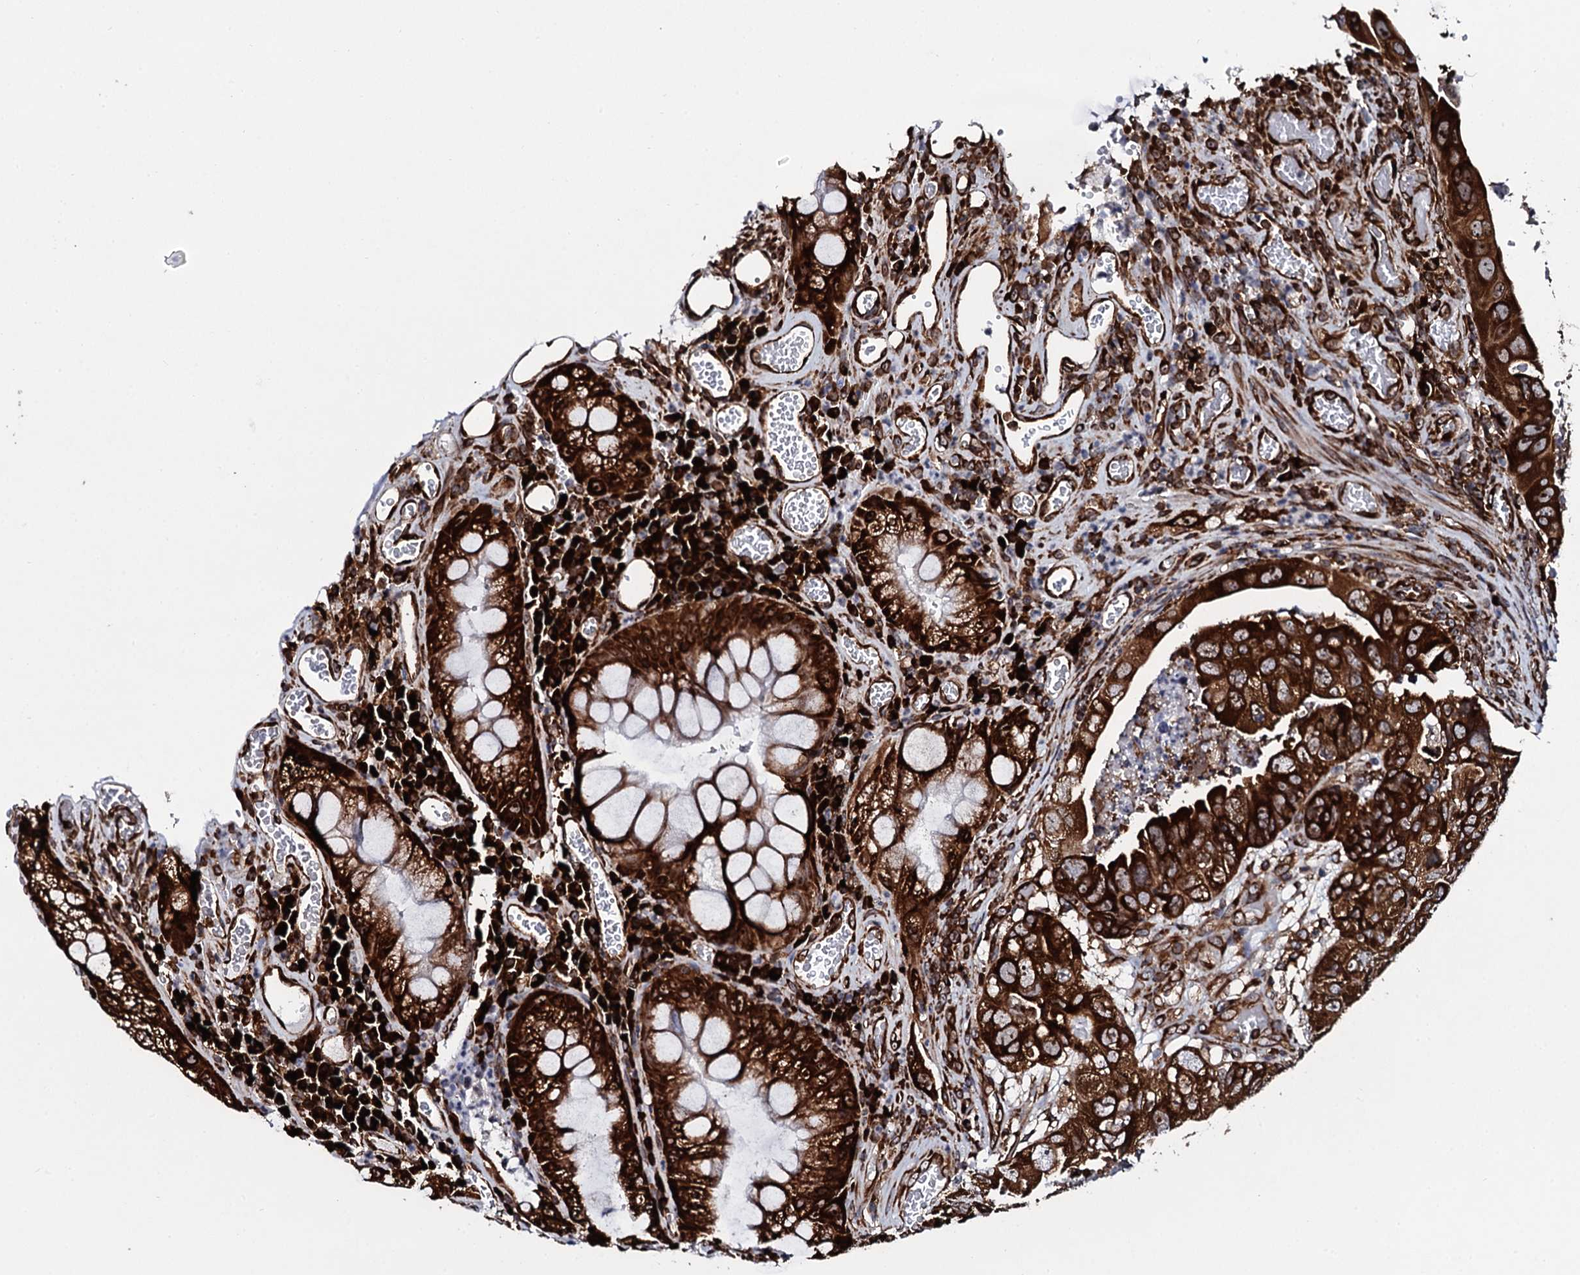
{"staining": {"intensity": "strong", "quantity": ">75%", "location": "cytoplasmic/membranous,nuclear"}, "tissue": "colorectal cancer", "cell_type": "Tumor cells", "image_type": "cancer", "snomed": [{"axis": "morphology", "description": "Adenocarcinoma, NOS"}, {"axis": "topography", "description": "Rectum"}], "caption": "Brown immunohistochemical staining in colorectal adenocarcinoma demonstrates strong cytoplasmic/membranous and nuclear positivity in about >75% of tumor cells.", "gene": "SPTY2D1", "patient": {"sex": "male", "age": 63}}